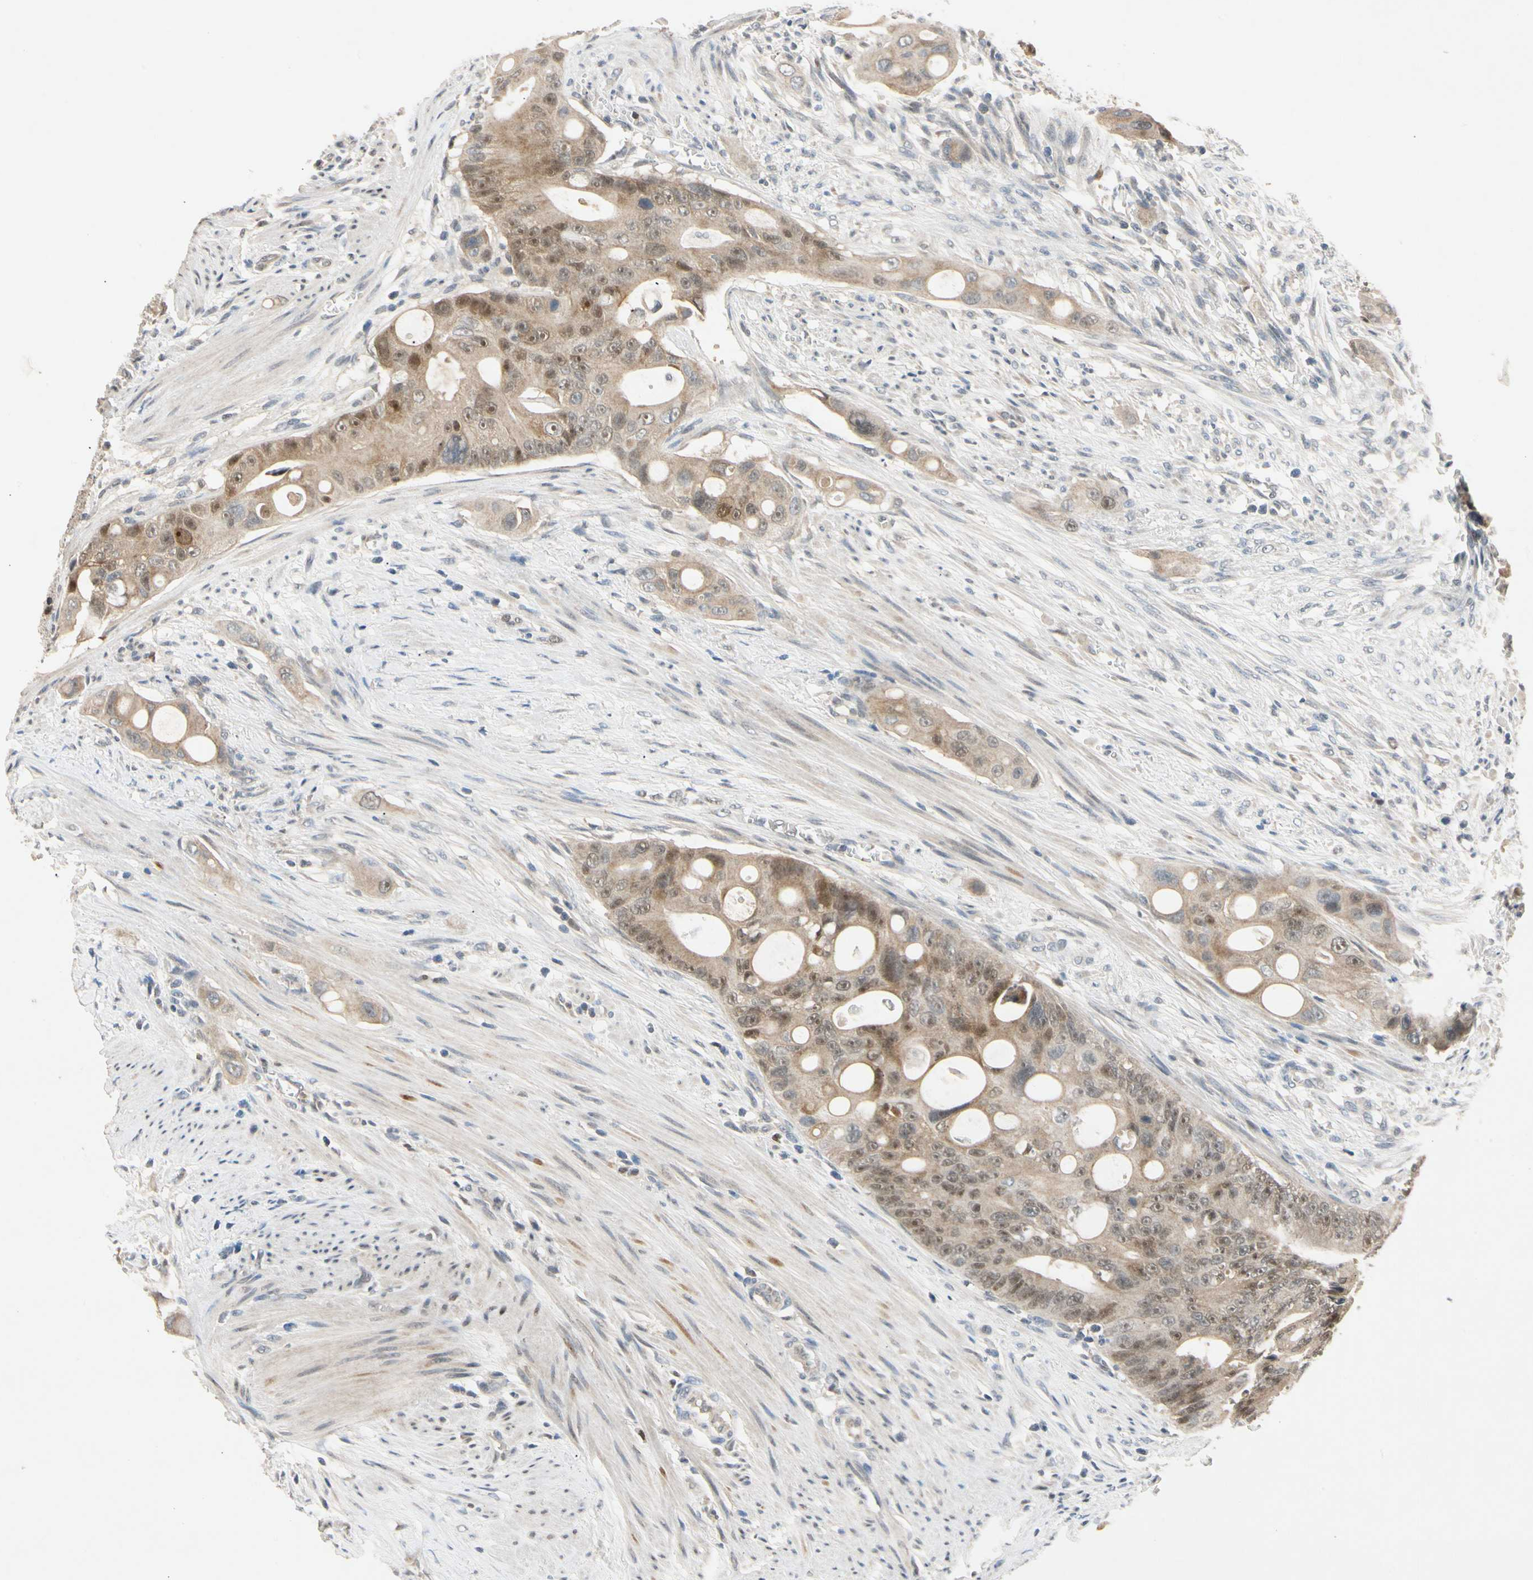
{"staining": {"intensity": "moderate", "quantity": "<25%", "location": "nuclear"}, "tissue": "colorectal cancer", "cell_type": "Tumor cells", "image_type": "cancer", "snomed": [{"axis": "morphology", "description": "Adenocarcinoma, NOS"}, {"axis": "topography", "description": "Colon"}], "caption": "Moderate nuclear expression for a protein is seen in approximately <25% of tumor cells of colorectal cancer (adenocarcinoma) using immunohistochemistry (IHC).", "gene": "RIOX2", "patient": {"sex": "female", "age": 57}}